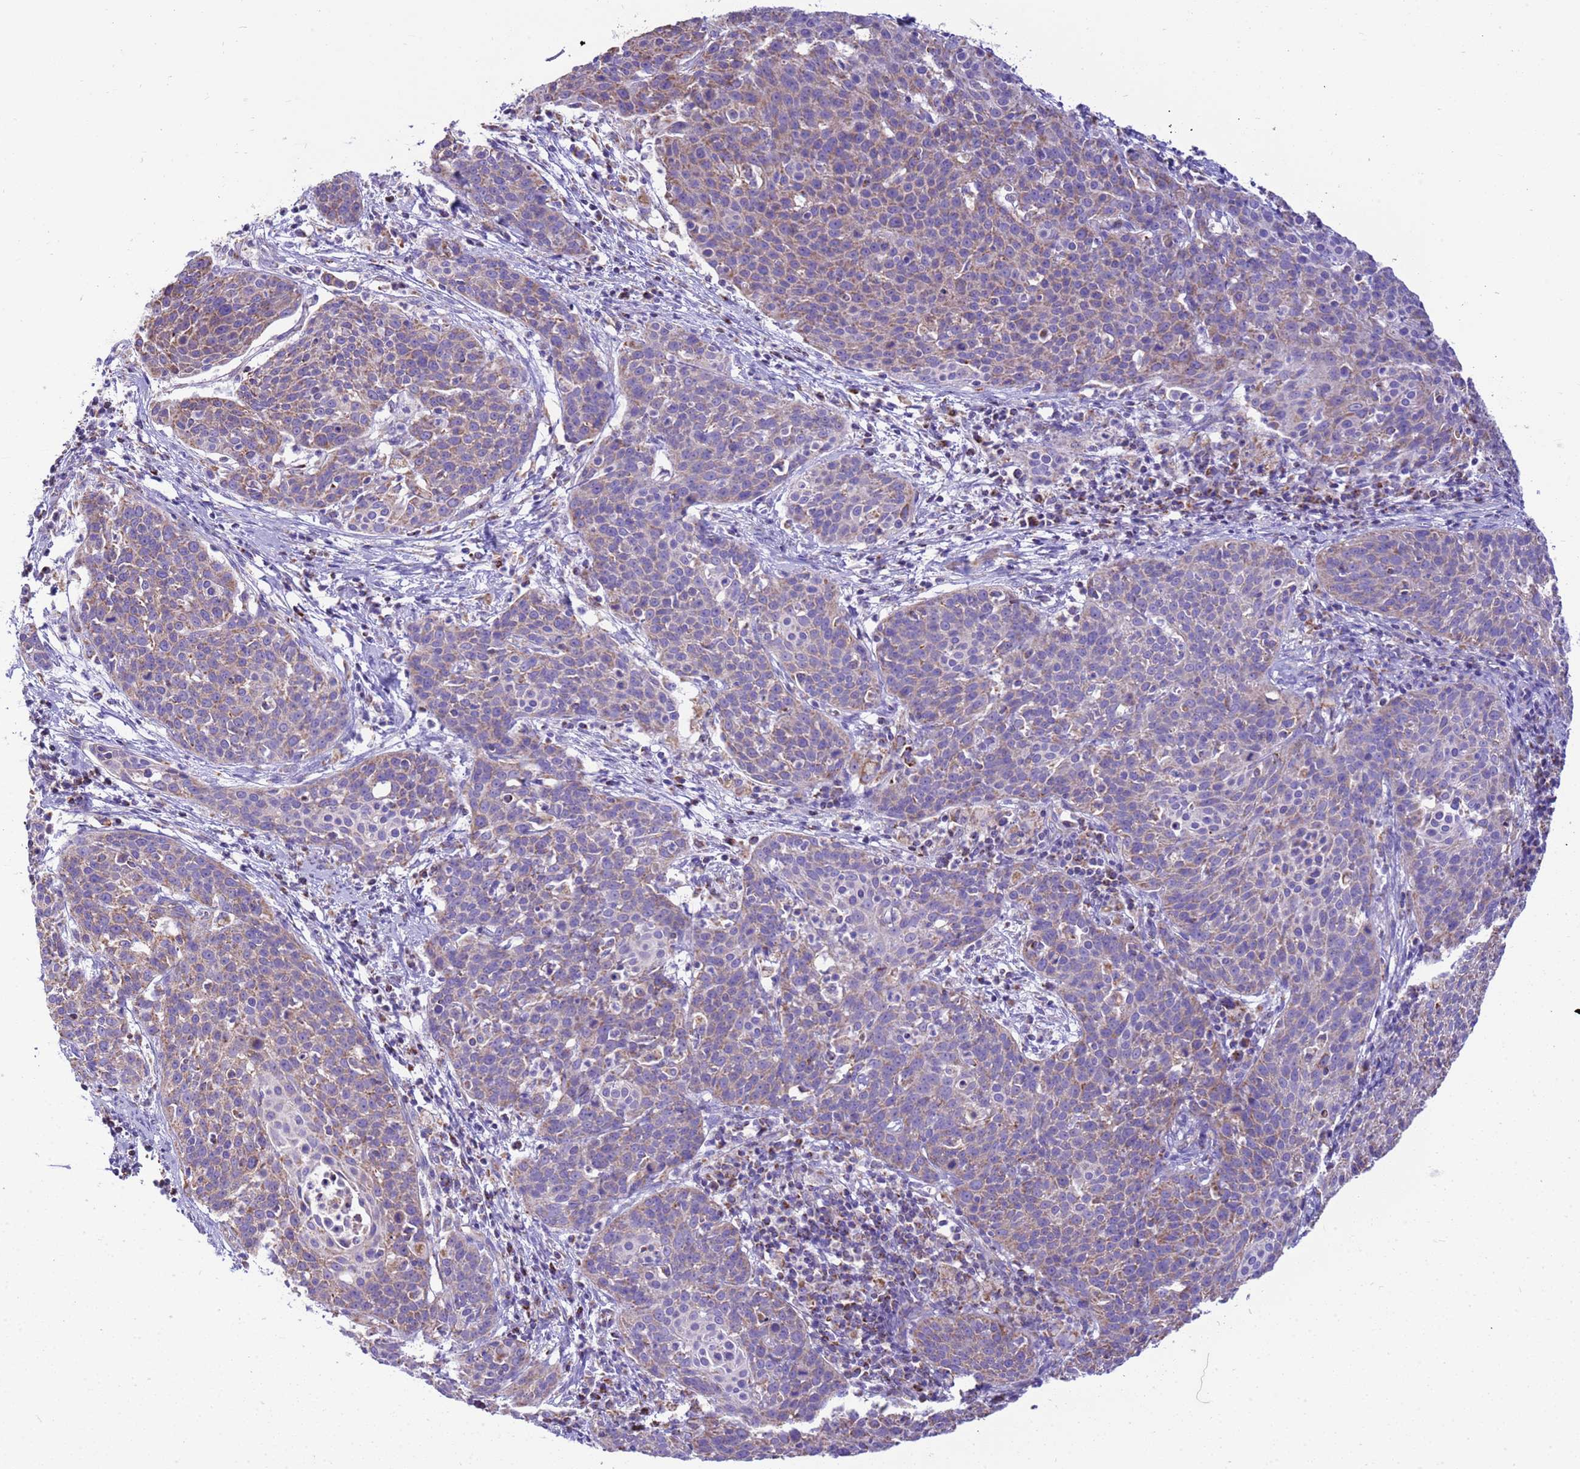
{"staining": {"intensity": "moderate", "quantity": "25%-75%", "location": "cytoplasmic/membranous"}, "tissue": "cervical cancer", "cell_type": "Tumor cells", "image_type": "cancer", "snomed": [{"axis": "morphology", "description": "Squamous cell carcinoma, NOS"}, {"axis": "topography", "description": "Cervix"}], "caption": "Brown immunohistochemical staining in cervical cancer (squamous cell carcinoma) demonstrates moderate cytoplasmic/membranous positivity in approximately 25%-75% of tumor cells.", "gene": "RNF165", "patient": {"sex": "female", "age": 38}}